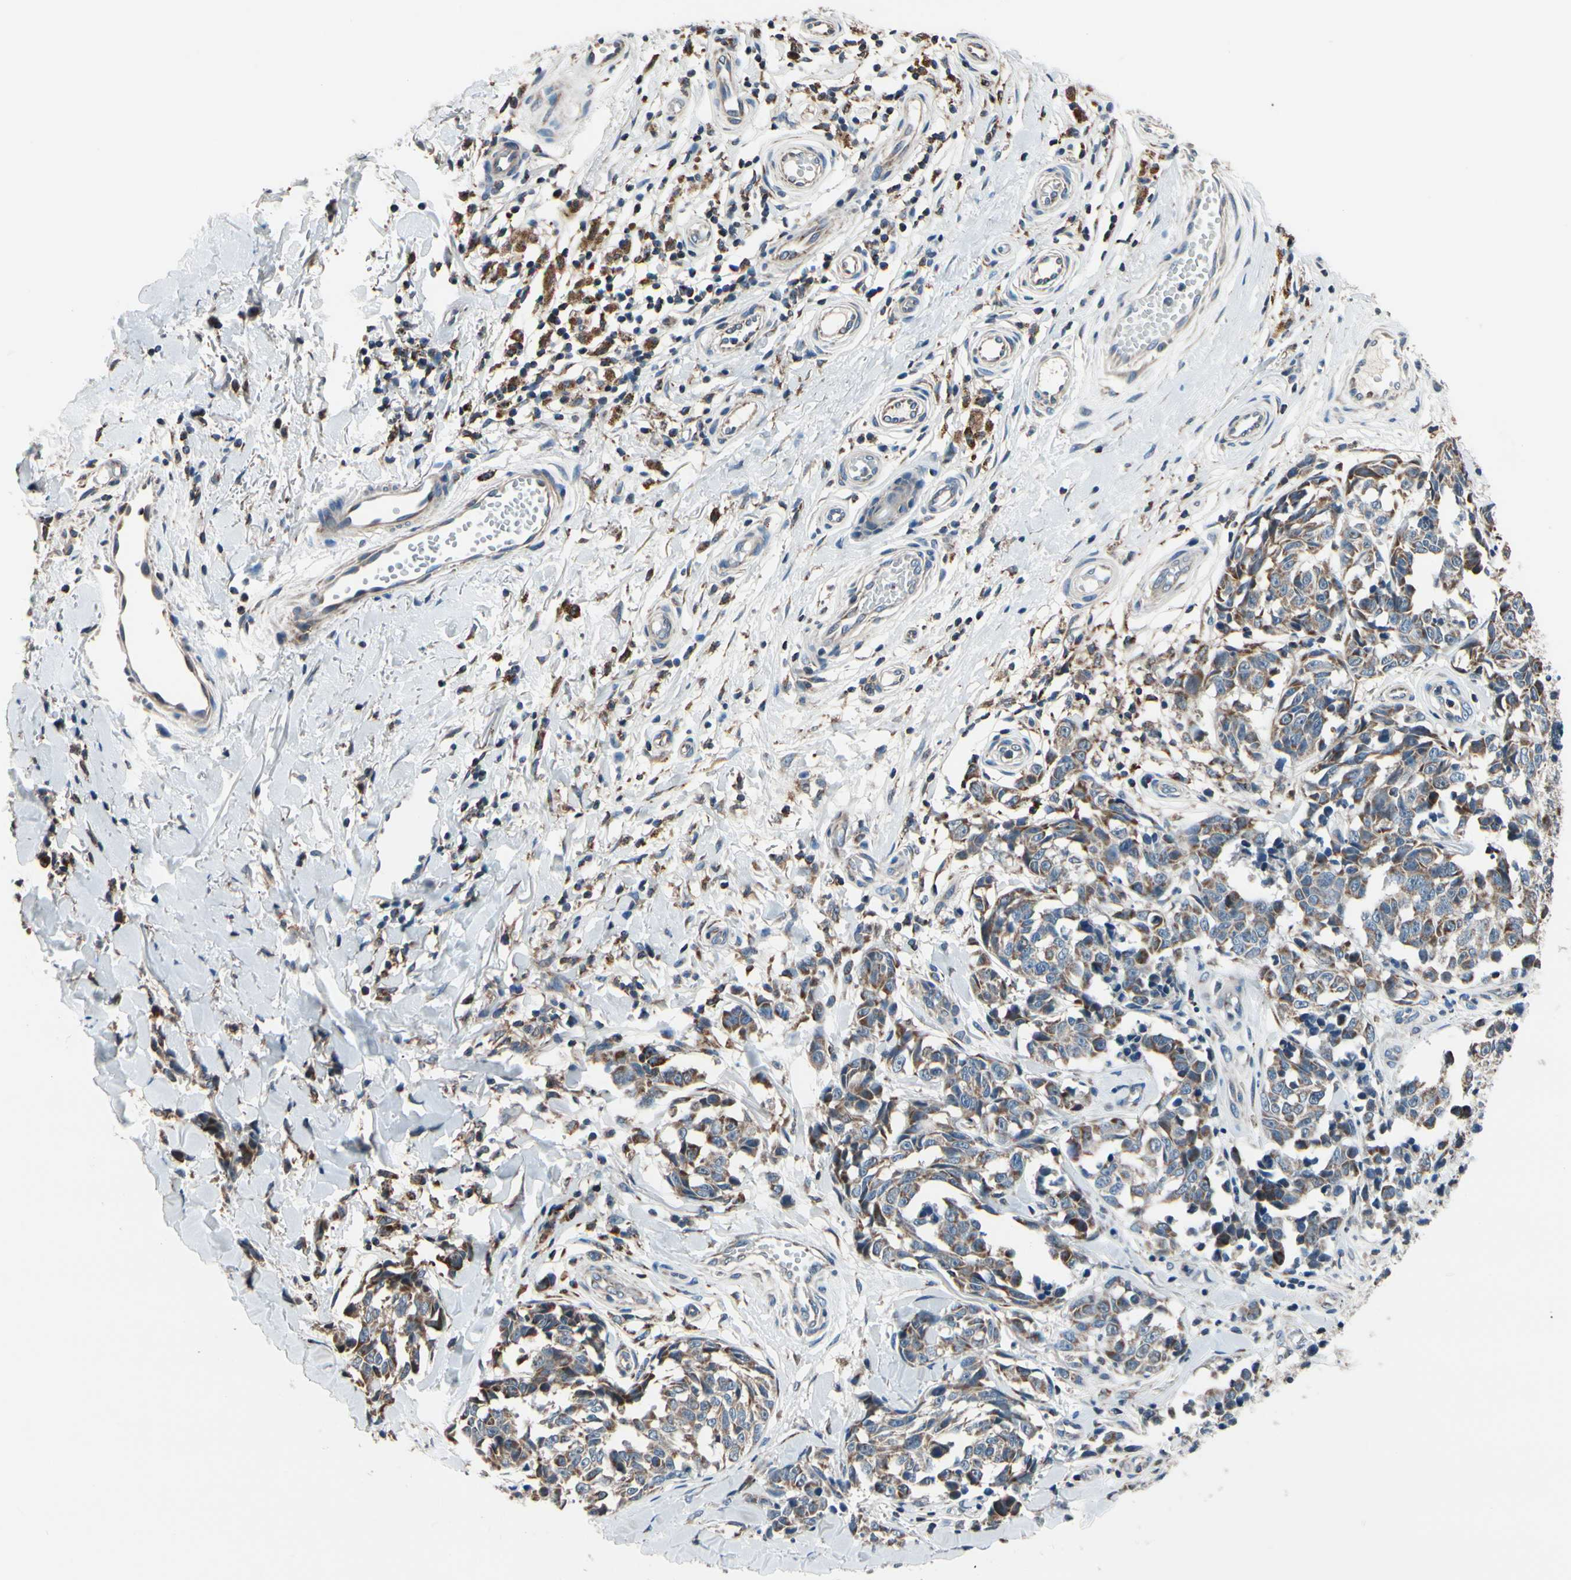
{"staining": {"intensity": "moderate", "quantity": ">75%", "location": "cytoplasmic/membranous"}, "tissue": "melanoma", "cell_type": "Tumor cells", "image_type": "cancer", "snomed": [{"axis": "morphology", "description": "Malignant melanoma, NOS"}, {"axis": "topography", "description": "Skin"}], "caption": "A brown stain shows moderate cytoplasmic/membranous staining of a protein in human malignant melanoma tumor cells.", "gene": "TMEM176A", "patient": {"sex": "female", "age": 64}}